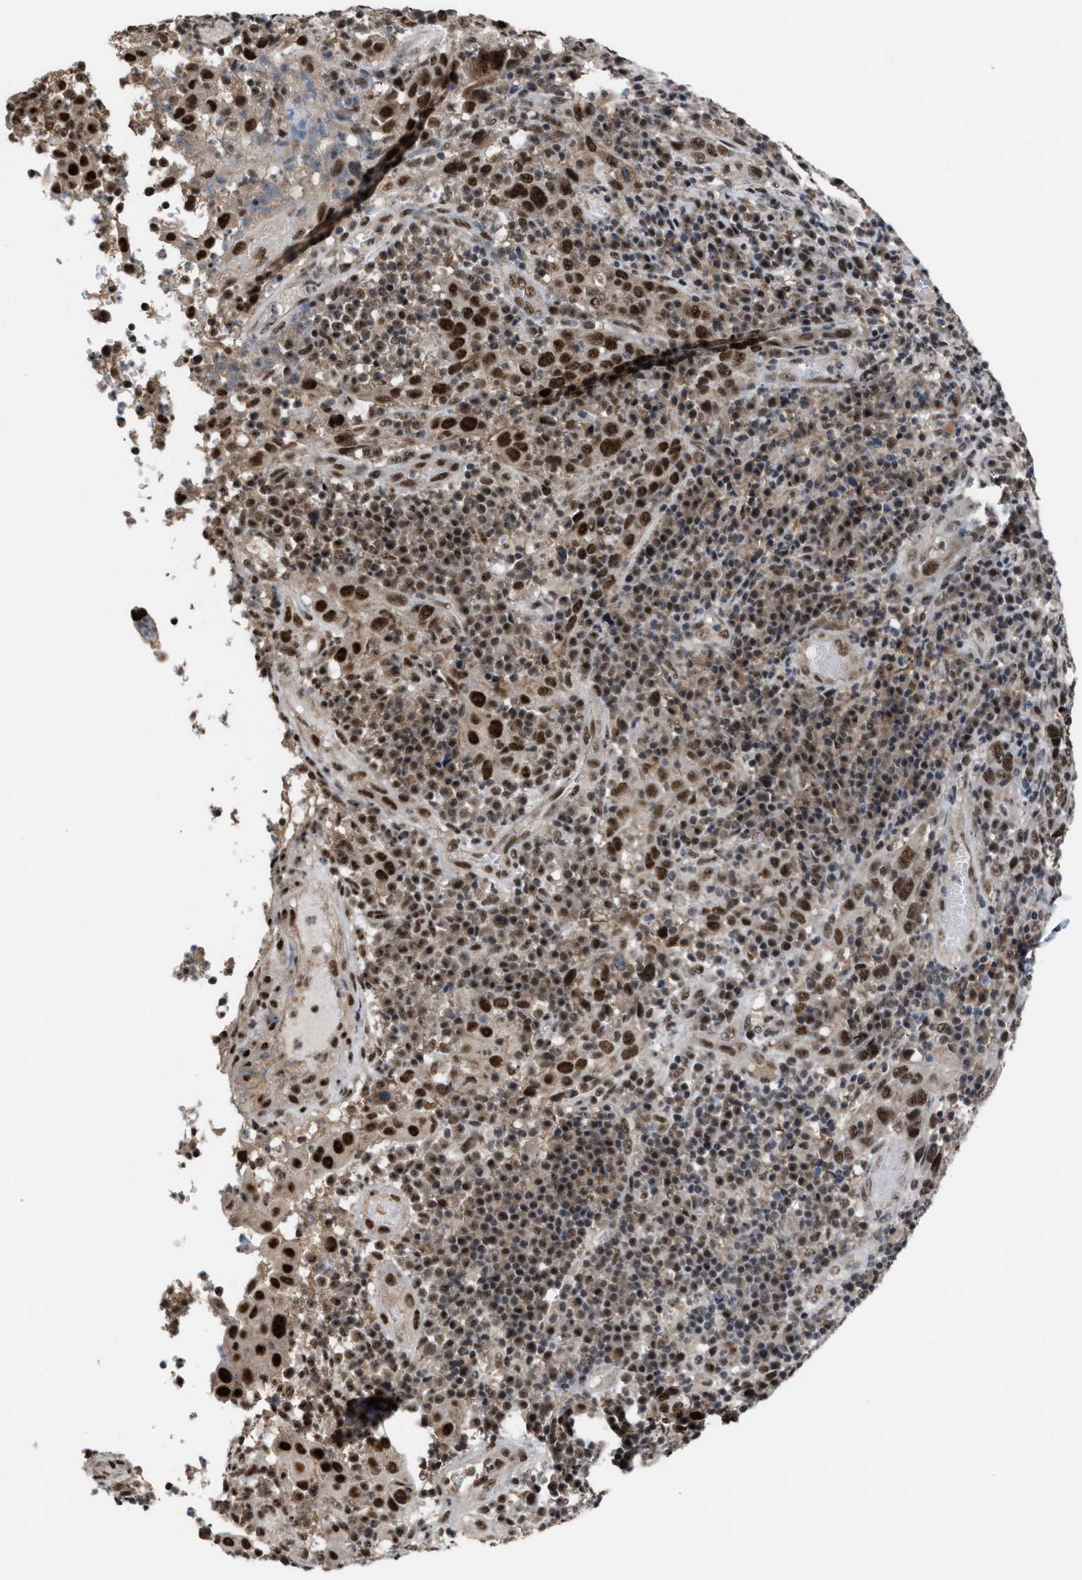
{"staining": {"intensity": "strong", "quantity": ">75%", "location": "nuclear"}, "tissue": "cervical cancer", "cell_type": "Tumor cells", "image_type": "cancer", "snomed": [{"axis": "morphology", "description": "Squamous cell carcinoma, NOS"}, {"axis": "topography", "description": "Cervix"}], "caption": "This is a micrograph of IHC staining of cervical cancer, which shows strong staining in the nuclear of tumor cells.", "gene": "PRPF4", "patient": {"sex": "female", "age": 46}}